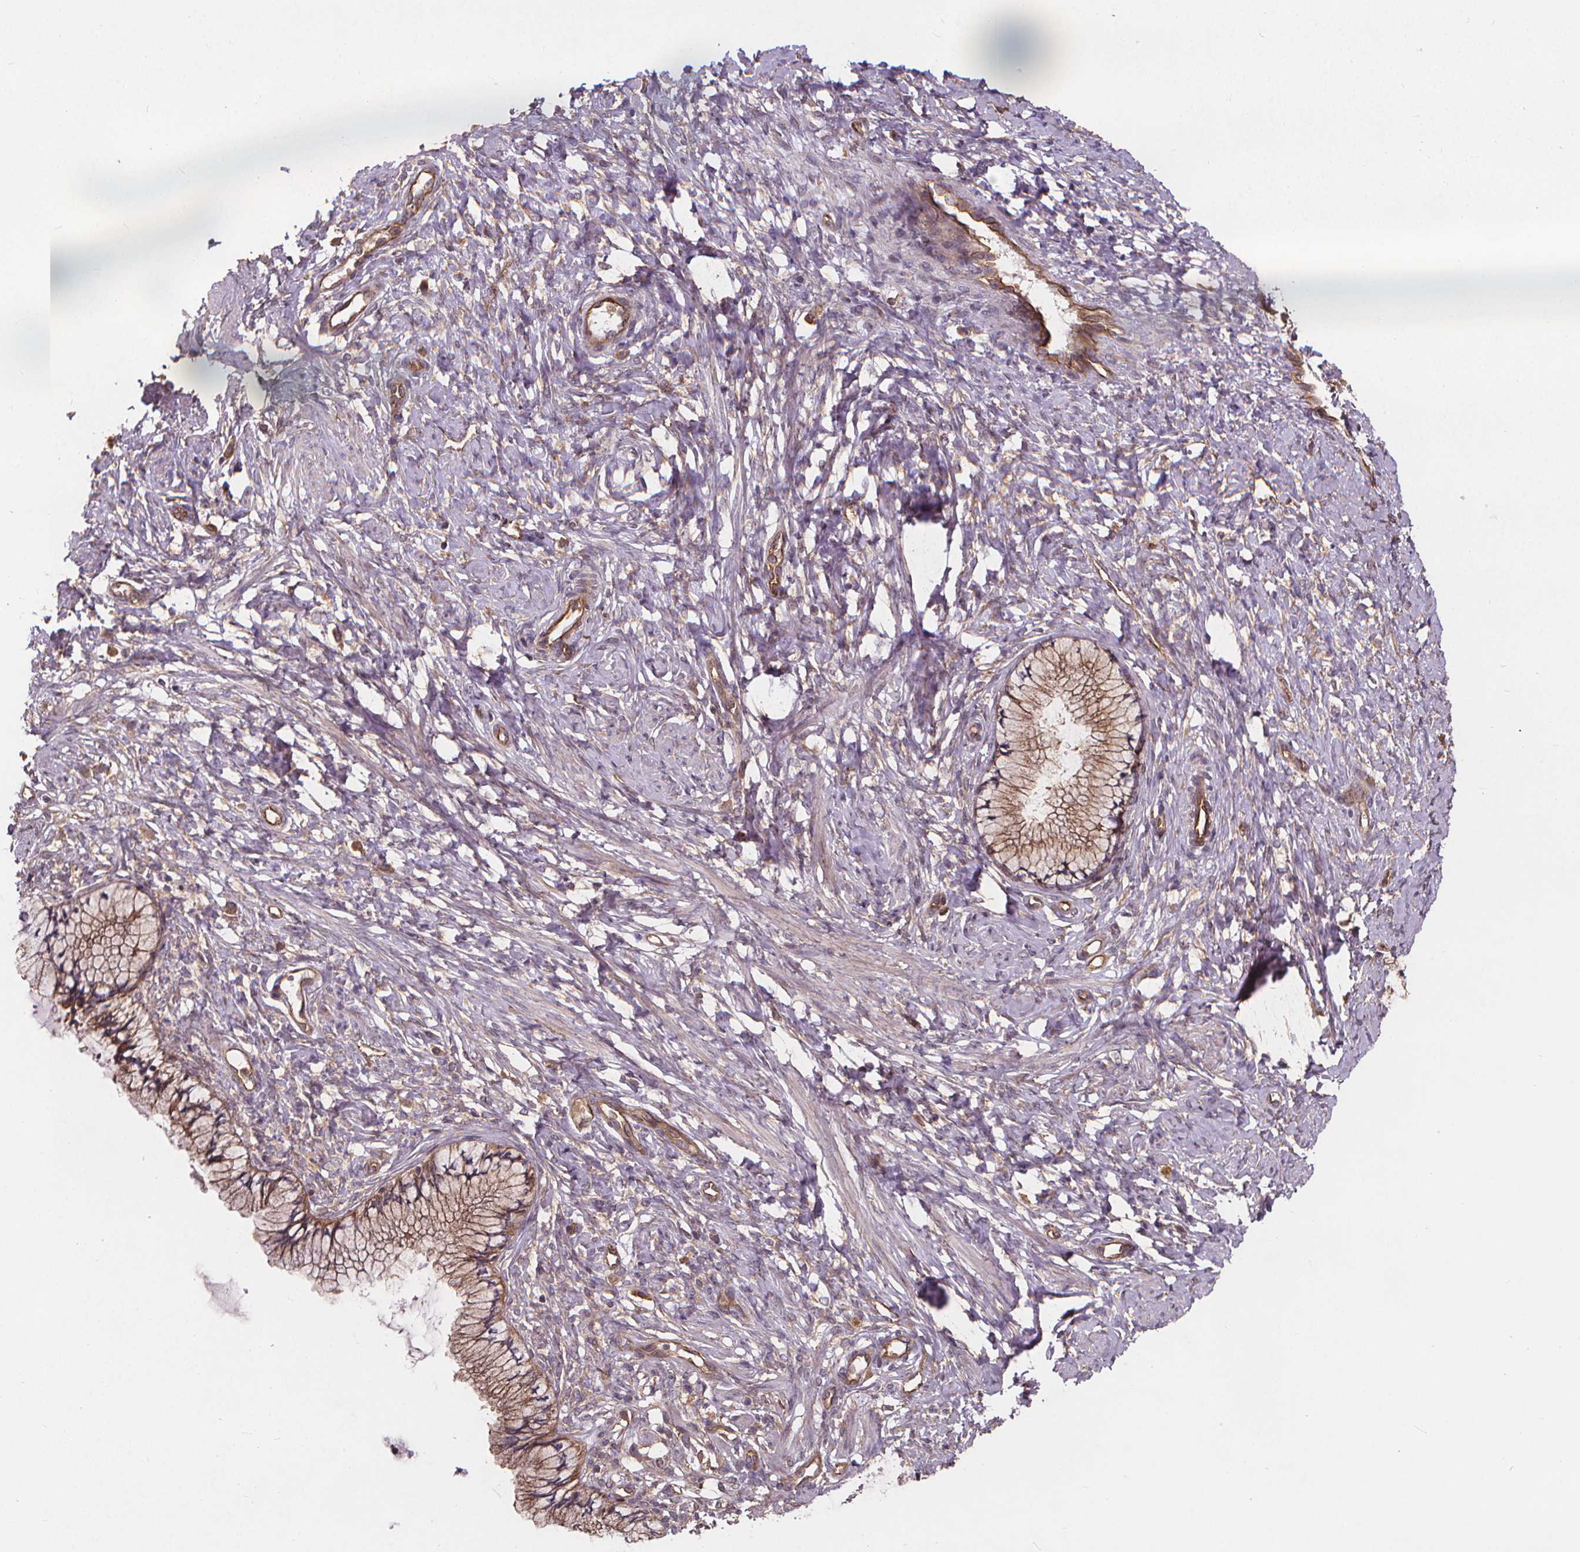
{"staining": {"intensity": "moderate", "quantity": ">75%", "location": "cytoplasmic/membranous"}, "tissue": "cervix", "cell_type": "Glandular cells", "image_type": "normal", "snomed": [{"axis": "morphology", "description": "Normal tissue, NOS"}, {"axis": "topography", "description": "Cervix"}], "caption": "Normal cervix displays moderate cytoplasmic/membranous staining in about >75% of glandular cells.", "gene": "CLINT1", "patient": {"sex": "female", "age": 37}}